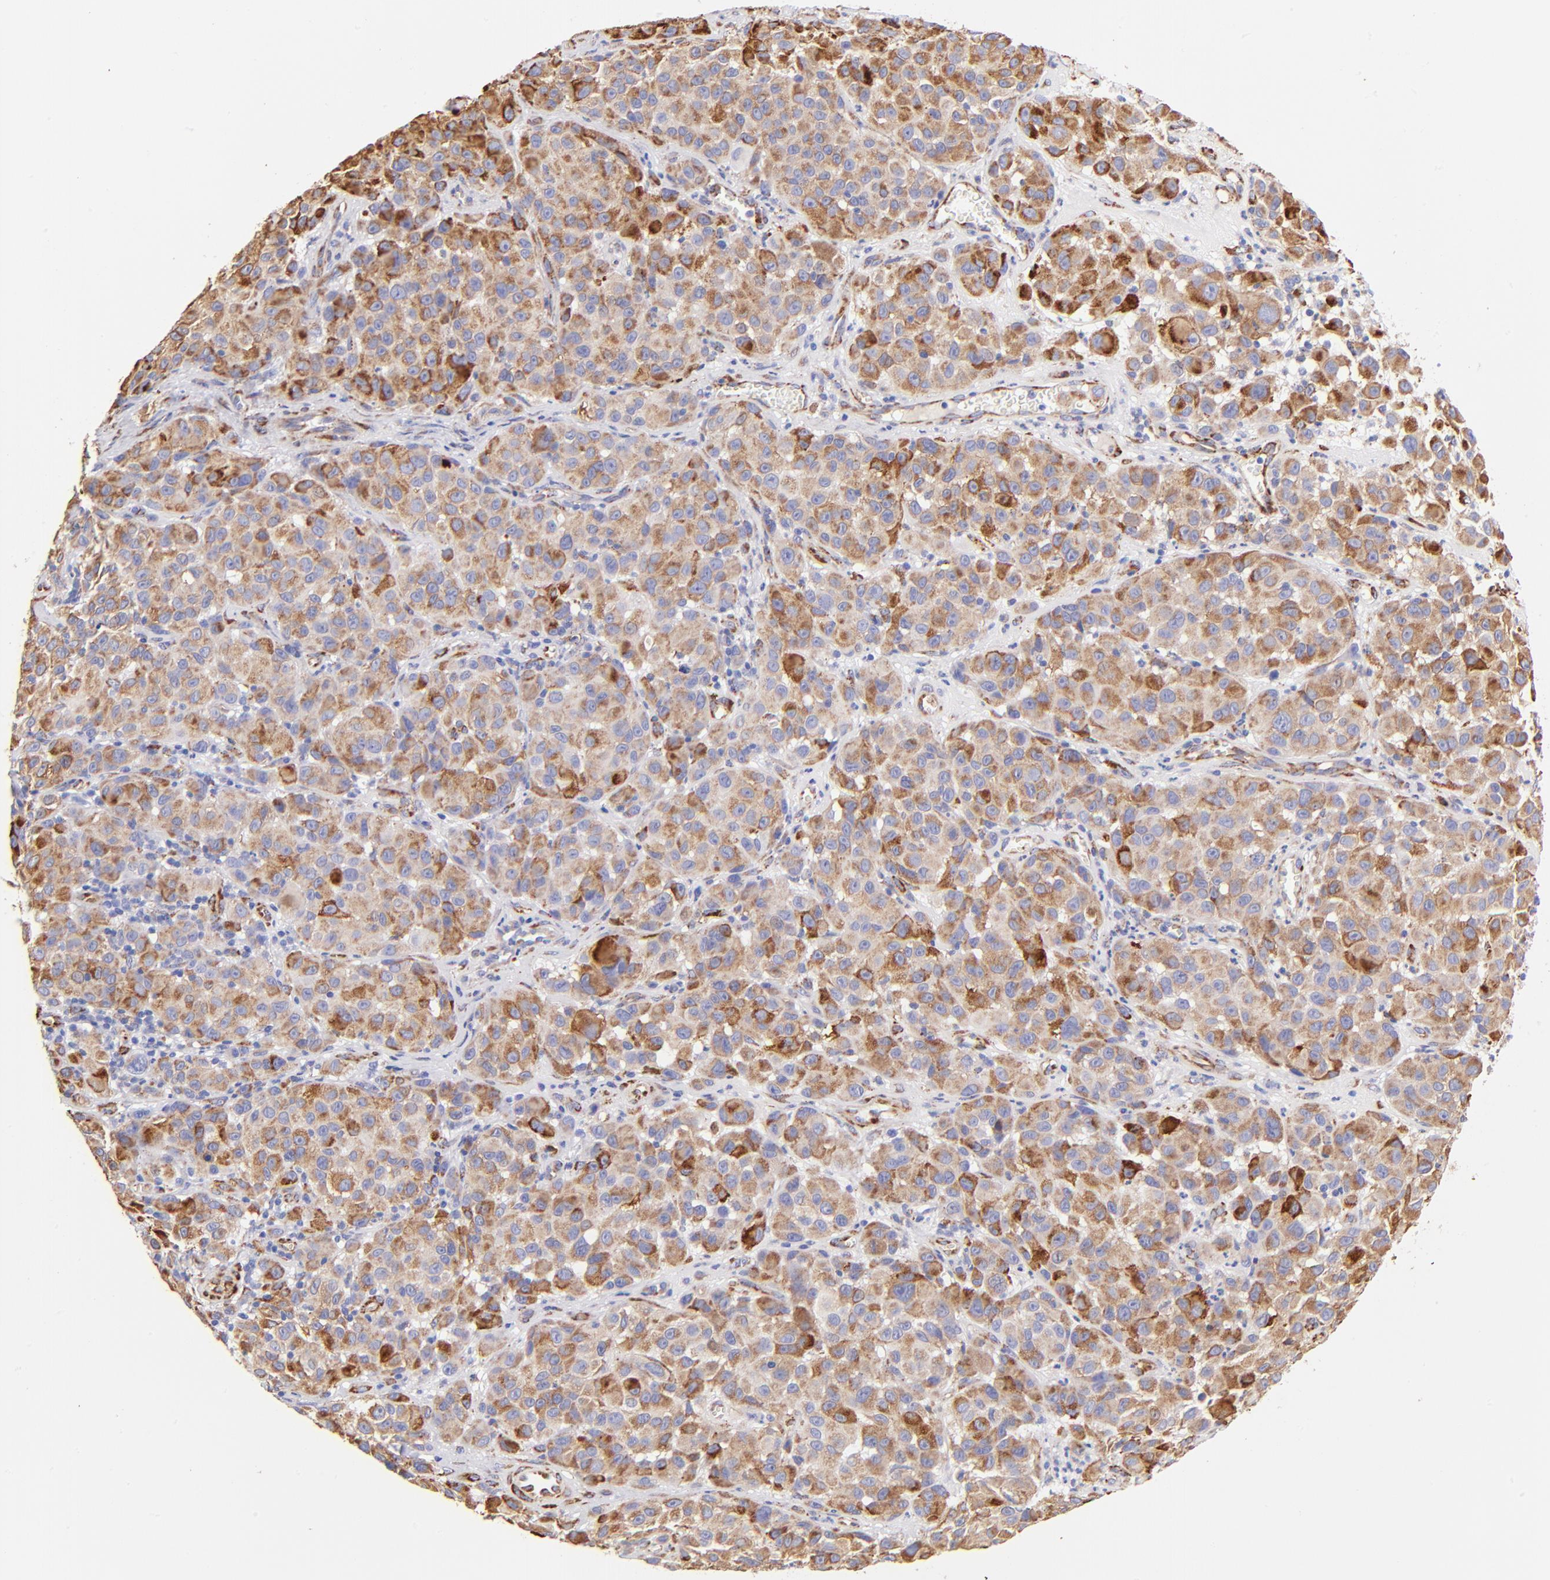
{"staining": {"intensity": "strong", "quantity": ">75%", "location": "cytoplasmic/membranous"}, "tissue": "melanoma", "cell_type": "Tumor cells", "image_type": "cancer", "snomed": [{"axis": "morphology", "description": "Malignant melanoma, NOS"}, {"axis": "topography", "description": "Skin"}], "caption": "Strong cytoplasmic/membranous staining for a protein is appreciated in about >75% of tumor cells of malignant melanoma using immunohistochemistry.", "gene": "SPARC", "patient": {"sex": "female", "age": 21}}